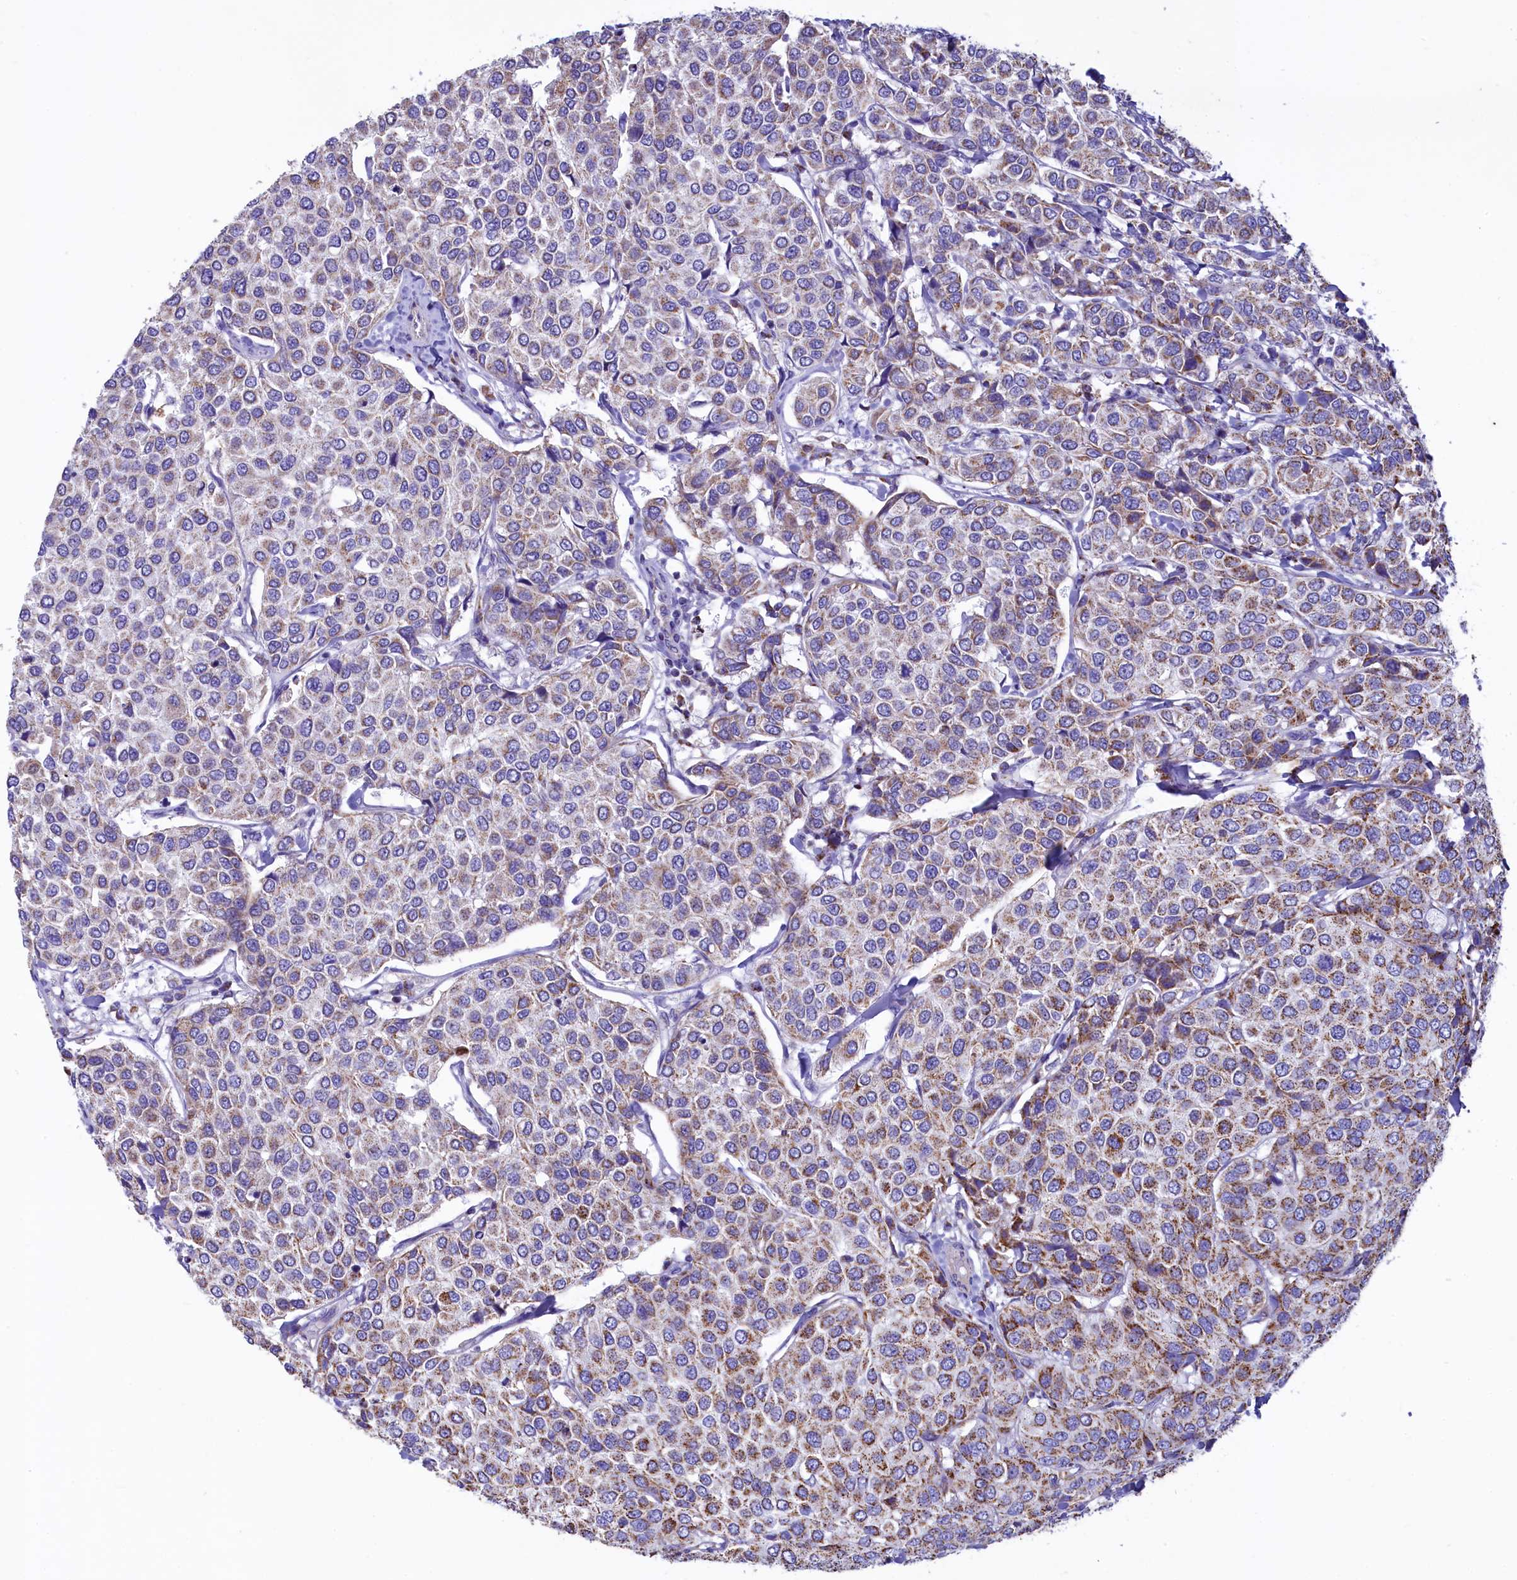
{"staining": {"intensity": "moderate", "quantity": "<25%", "location": "cytoplasmic/membranous"}, "tissue": "breast cancer", "cell_type": "Tumor cells", "image_type": "cancer", "snomed": [{"axis": "morphology", "description": "Duct carcinoma"}, {"axis": "topography", "description": "Breast"}], "caption": "Protein expression analysis of breast intraductal carcinoma exhibits moderate cytoplasmic/membranous expression in about <25% of tumor cells.", "gene": "IDH3A", "patient": {"sex": "female", "age": 55}}